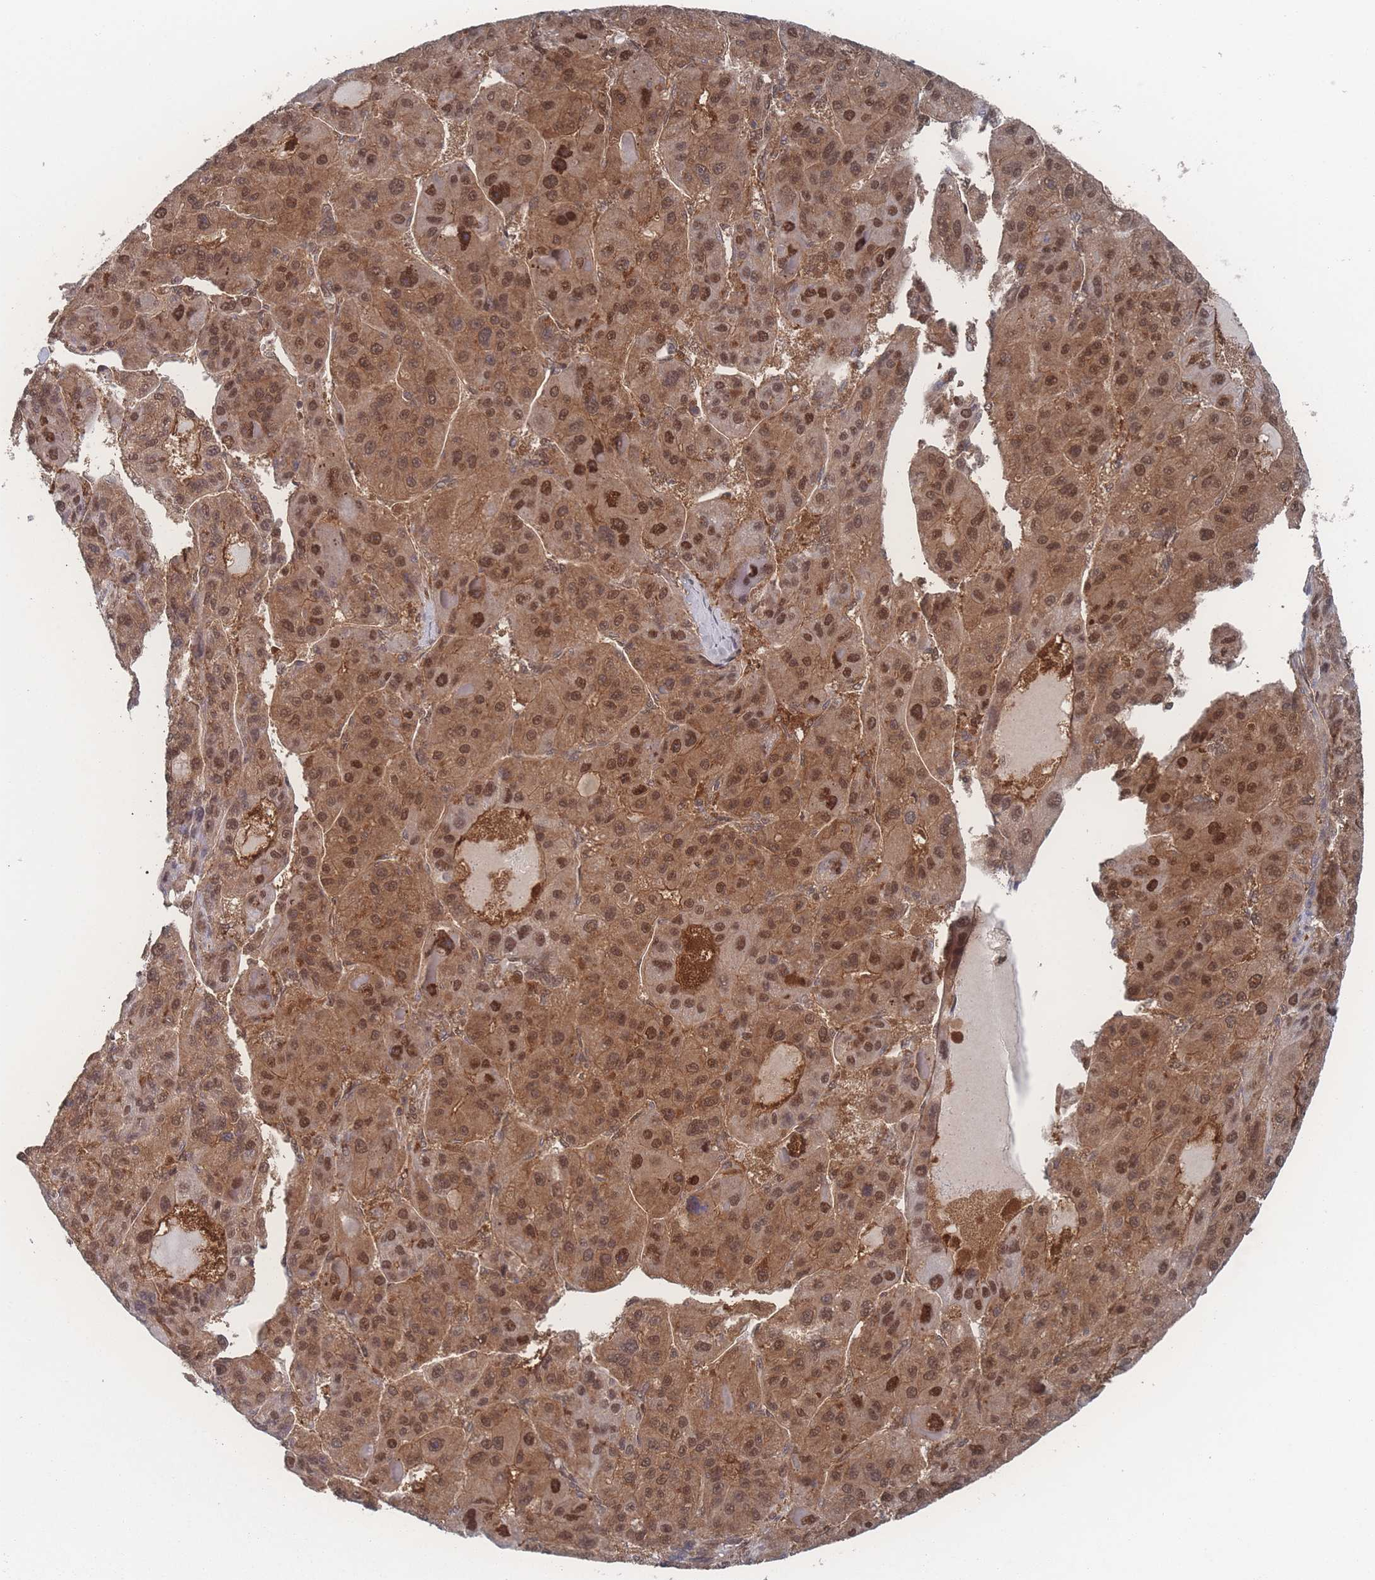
{"staining": {"intensity": "moderate", "quantity": ">75%", "location": "cytoplasmic/membranous,nuclear"}, "tissue": "liver cancer", "cell_type": "Tumor cells", "image_type": "cancer", "snomed": [{"axis": "morphology", "description": "Carcinoma, Hepatocellular, NOS"}, {"axis": "topography", "description": "Liver"}], "caption": "DAB (3,3'-diaminobenzidine) immunohistochemical staining of hepatocellular carcinoma (liver) displays moderate cytoplasmic/membranous and nuclear protein positivity in about >75% of tumor cells. The staining was performed using DAB (3,3'-diaminobenzidine), with brown indicating positive protein expression. Nuclei are stained blue with hematoxylin.", "gene": "PSMA1", "patient": {"sex": "male", "age": 76}}